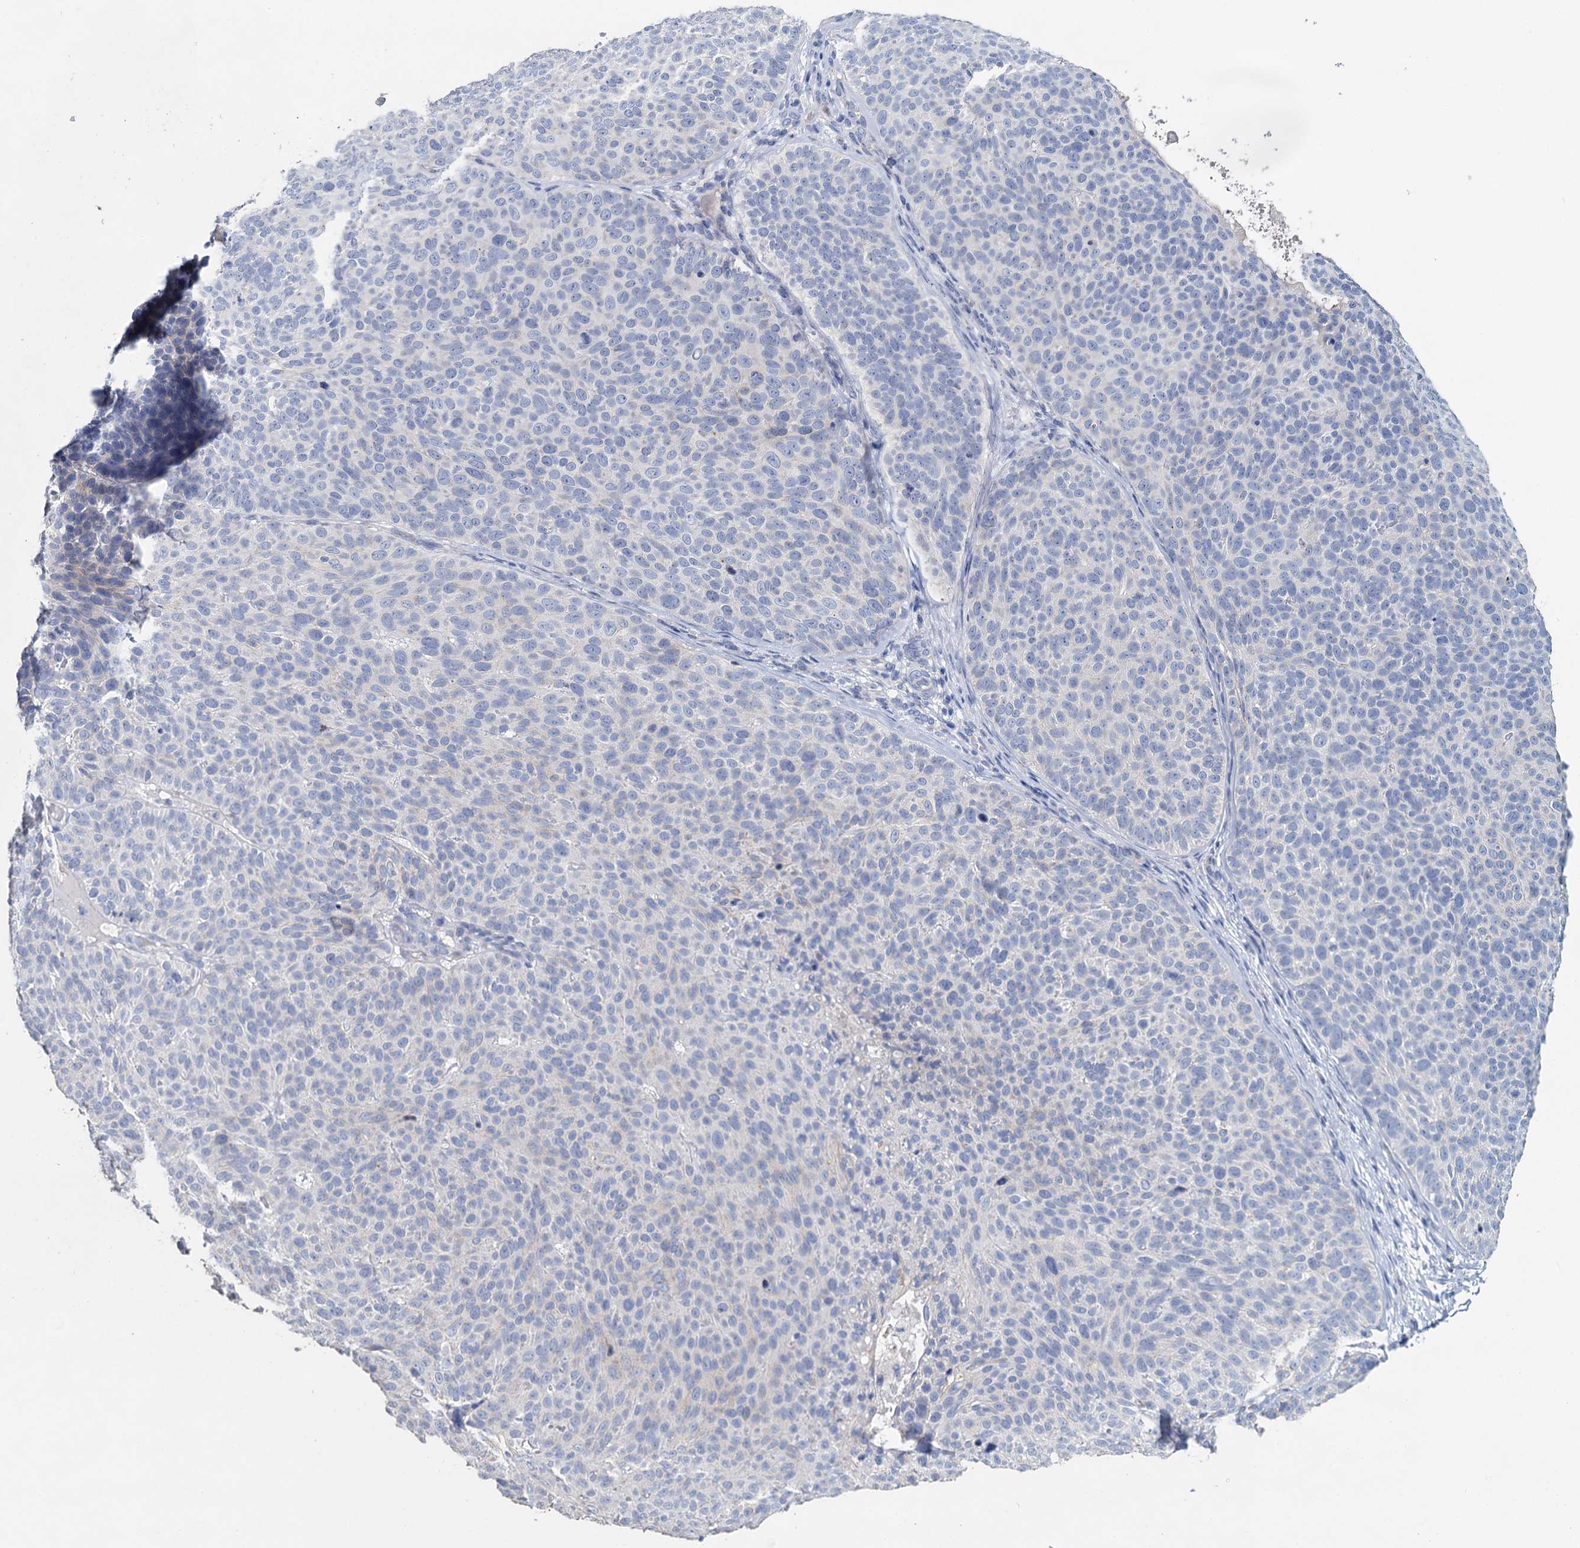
{"staining": {"intensity": "negative", "quantity": "none", "location": "none"}, "tissue": "skin cancer", "cell_type": "Tumor cells", "image_type": "cancer", "snomed": [{"axis": "morphology", "description": "Basal cell carcinoma"}, {"axis": "topography", "description": "Skin"}], "caption": "Tumor cells show no significant protein expression in skin cancer (basal cell carcinoma).", "gene": "SNCB", "patient": {"sex": "male", "age": 85}}